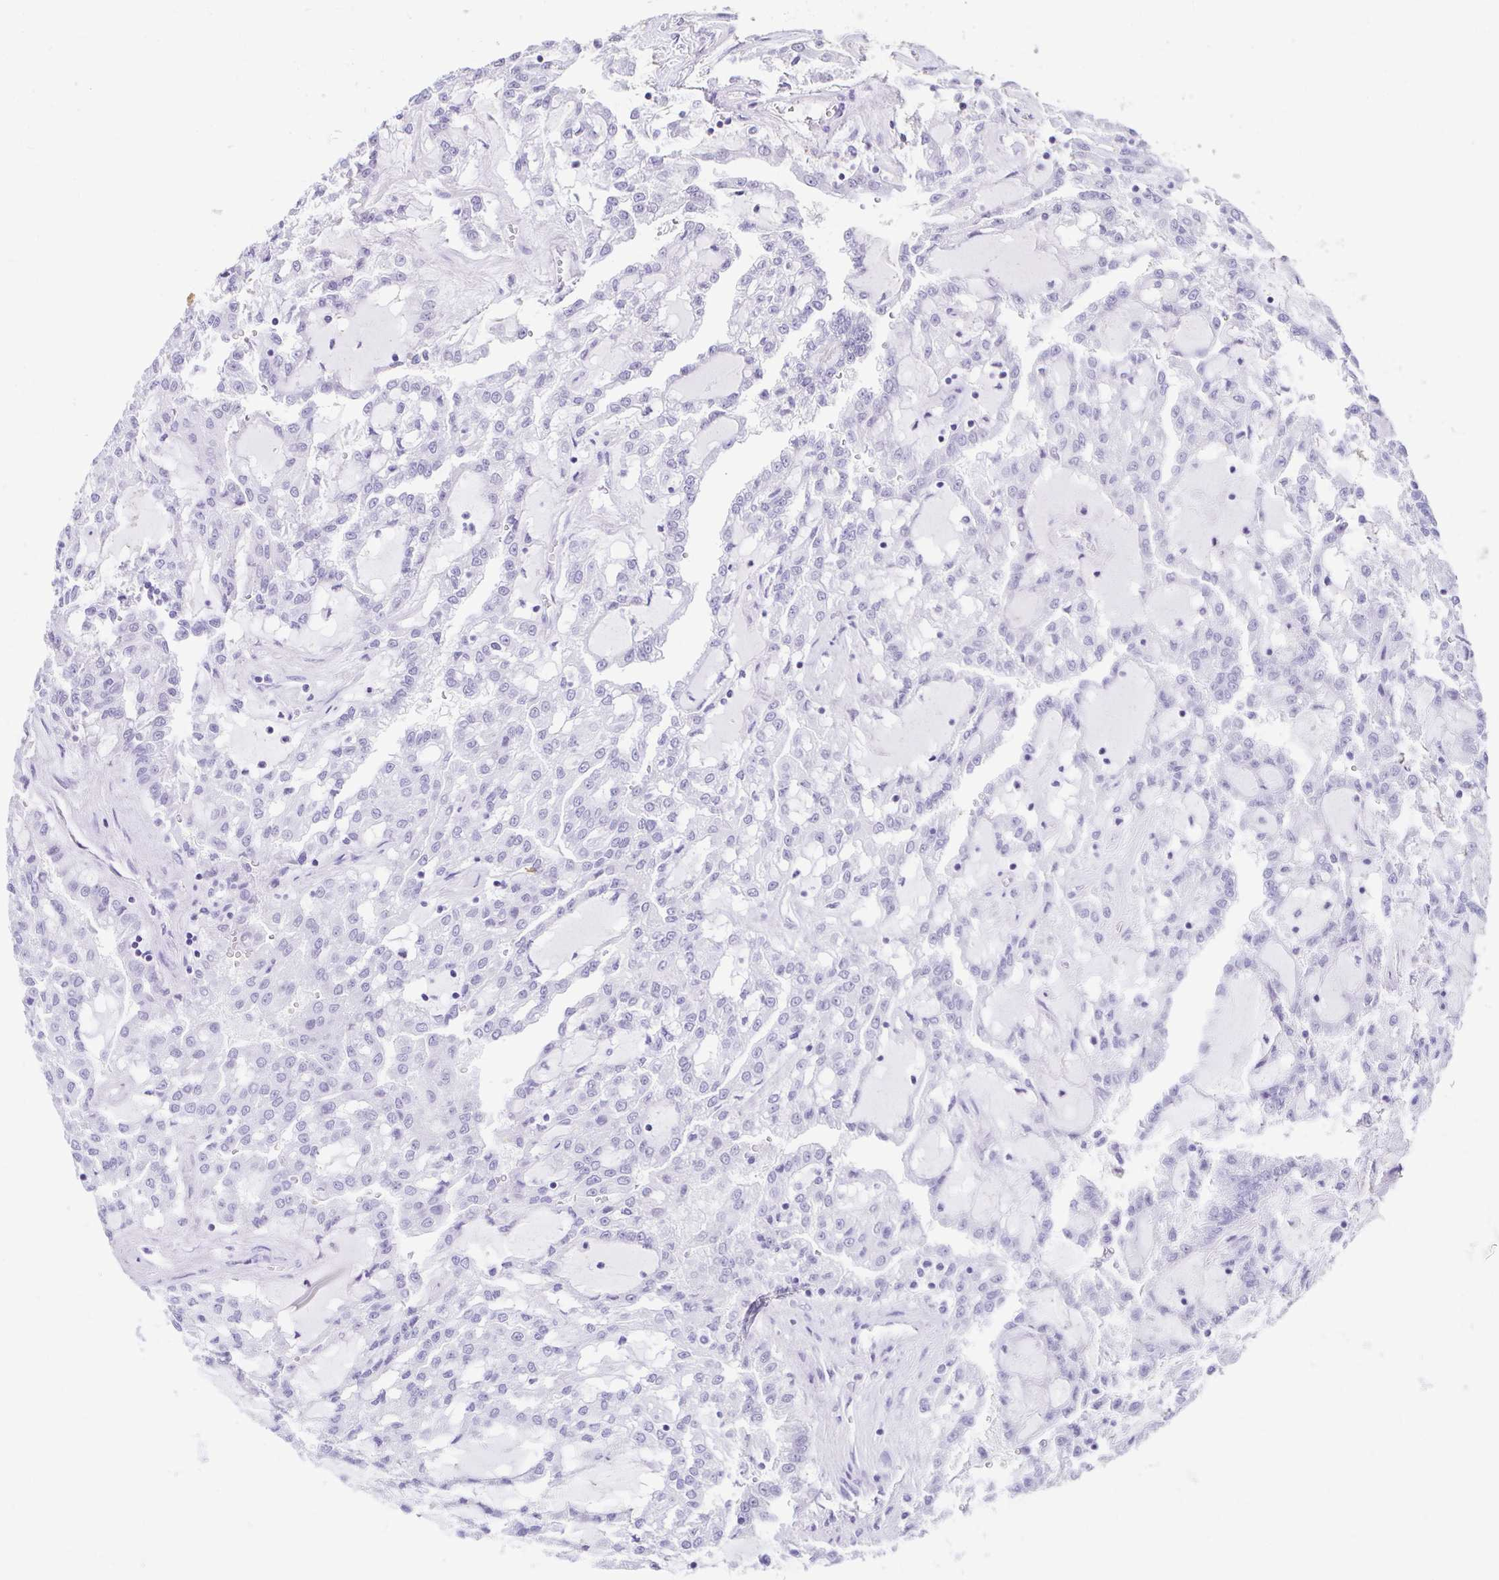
{"staining": {"intensity": "negative", "quantity": "none", "location": "none"}, "tissue": "renal cancer", "cell_type": "Tumor cells", "image_type": "cancer", "snomed": [{"axis": "morphology", "description": "Adenocarcinoma, NOS"}, {"axis": "topography", "description": "Kidney"}], "caption": "Renal cancer stained for a protein using IHC shows no expression tumor cells.", "gene": "ESX1", "patient": {"sex": "male", "age": 63}}